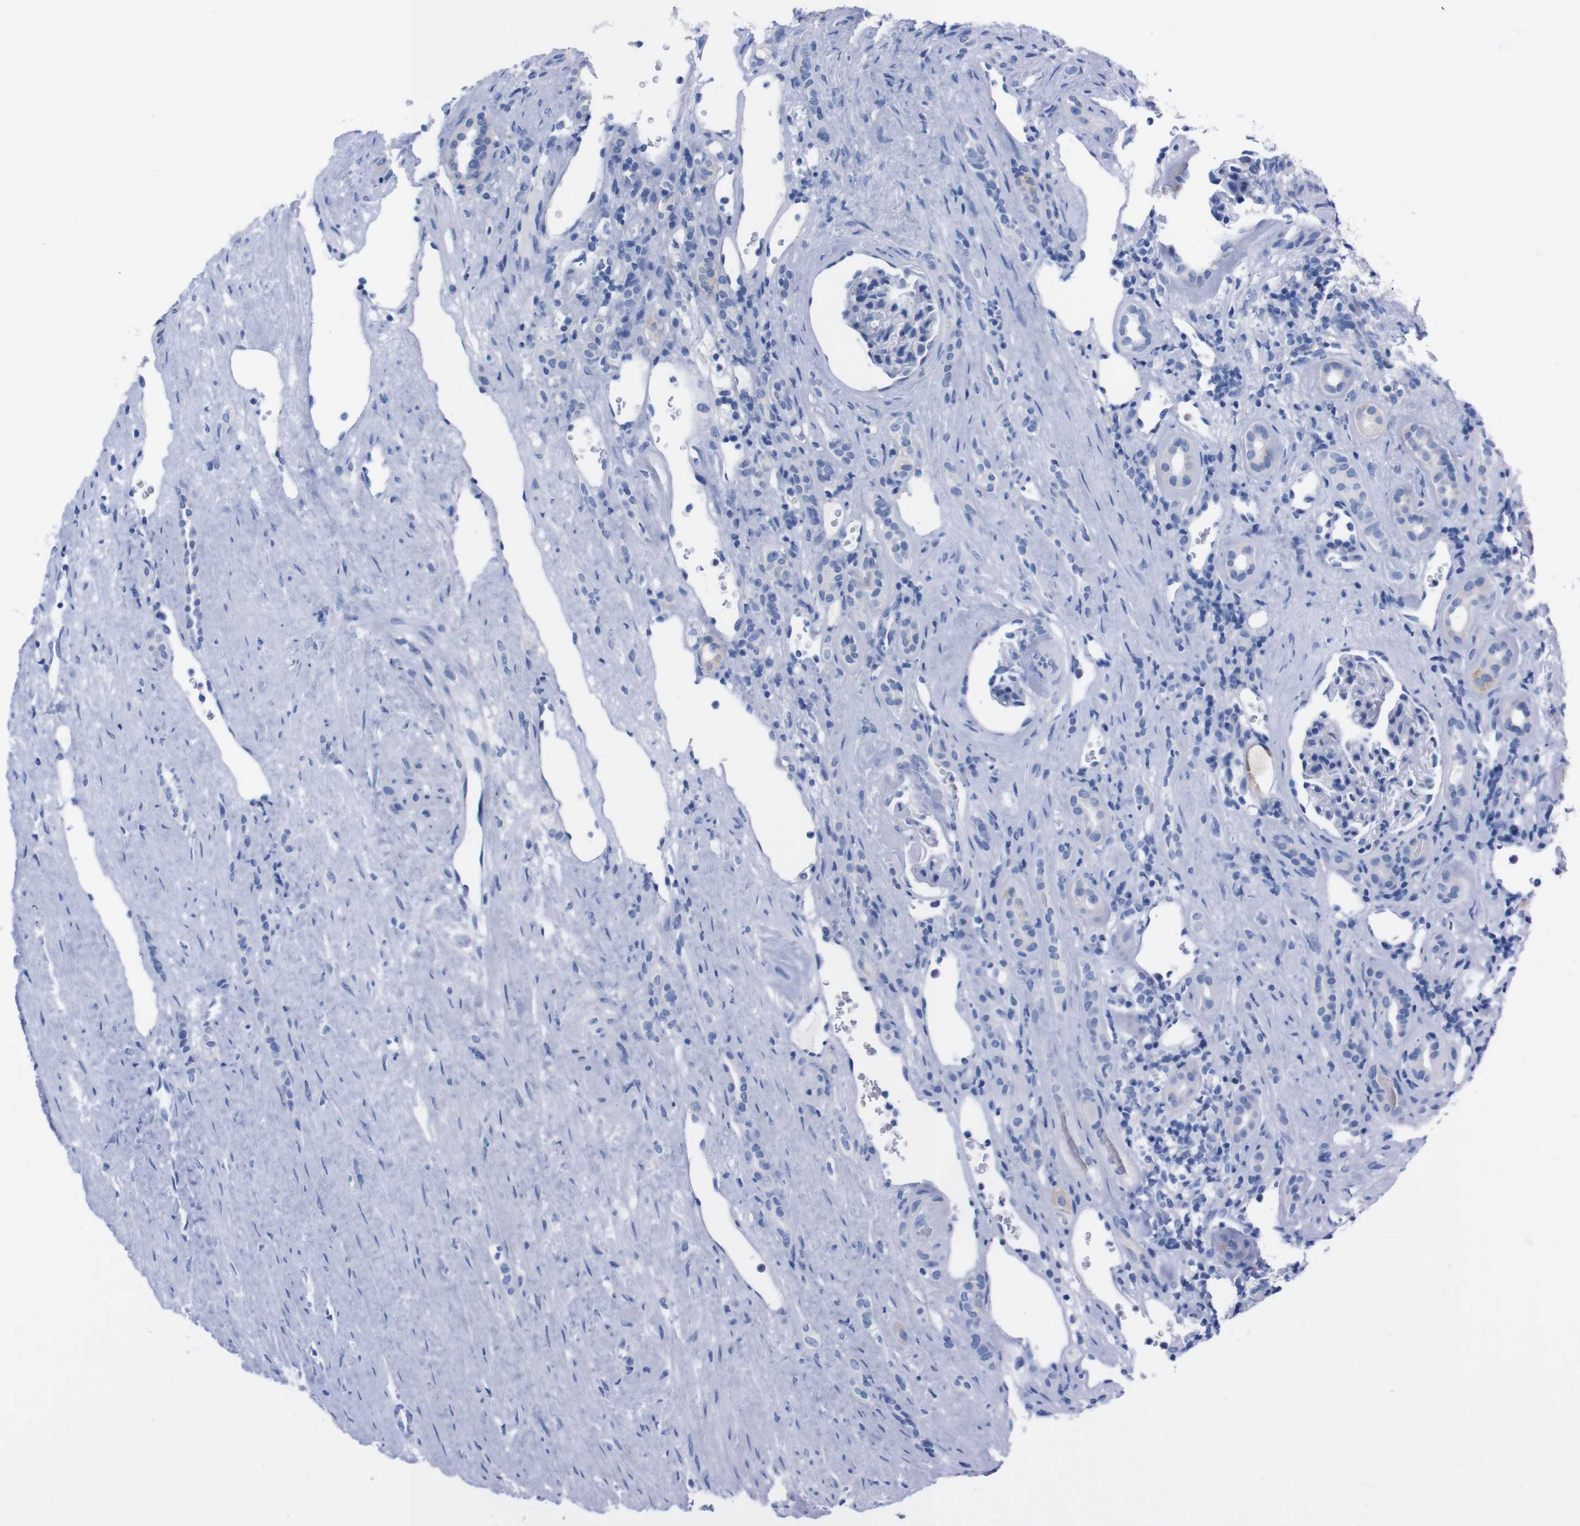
{"staining": {"intensity": "negative", "quantity": "none", "location": "none"}, "tissue": "renal cancer", "cell_type": "Tumor cells", "image_type": "cancer", "snomed": [{"axis": "morphology", "description": "Adenocarcinoma, NOS"}, {"axis": "topography", "description": "Kidney"}], "caption": "A photomicrograph of renal cancer stained for a protein reveals no brown staining in tumor cells. Nuclei are stained in blue.", "gene": "TMEM243", "patient": {"sex": "female", "age": 69}}